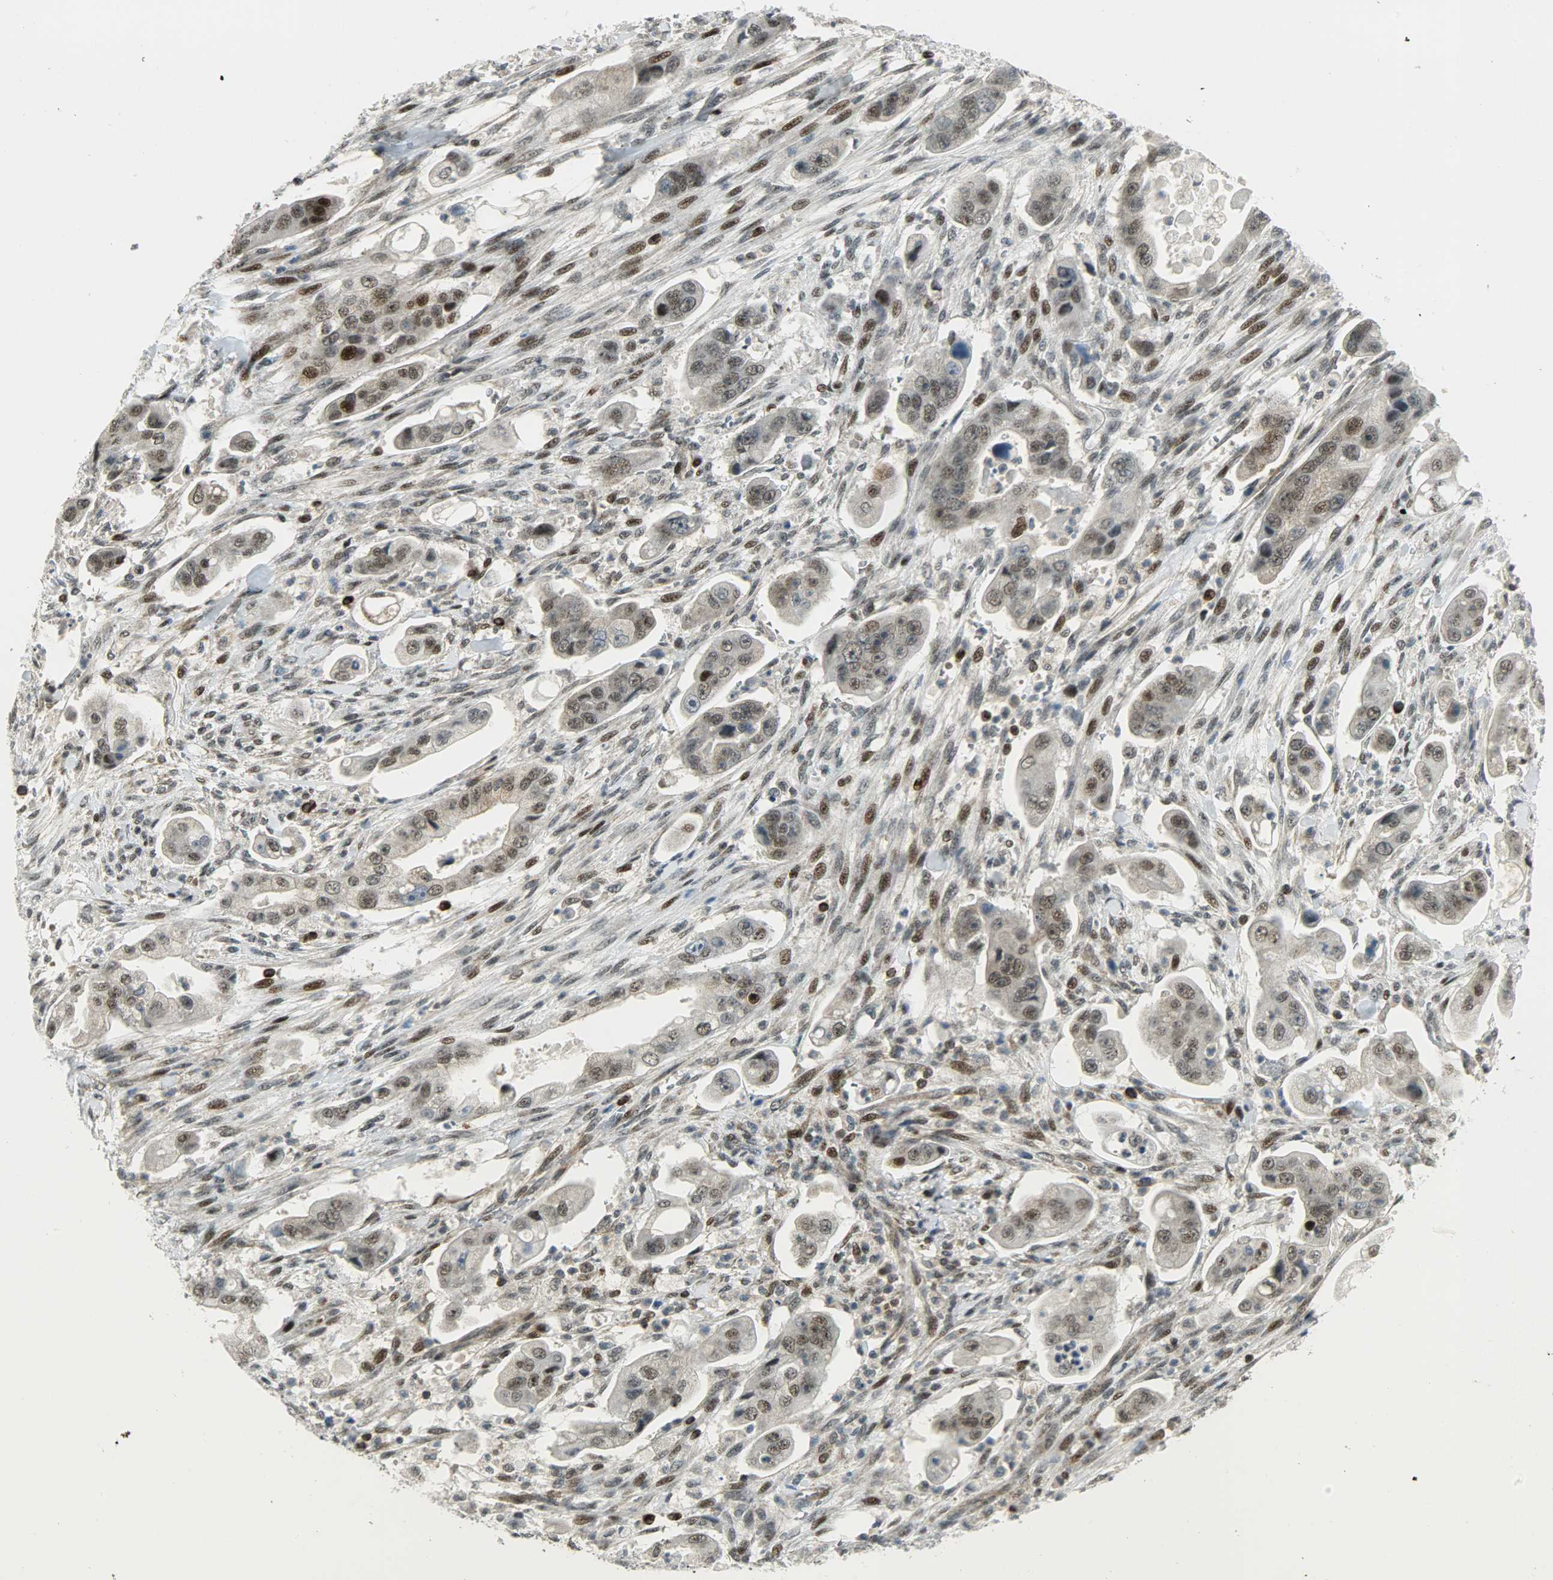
{"staining": {"intensity": "moderate", "quantity": "25%-75%", "location": "nuclear"}, "tissue": "stomach cancer", "cell_type": "Tumor cells", "image_type": "cancer", "snomed": [{"axis": "morphology", "description": "Adenocarcinoma, NOS"}, {"axis": "topography", "description": "Stomach"}], "caption": "Immunohistochemical staining of human stomach adenocarcinoma displays medium levels of moderate nuclear protein expression in approximately 25%-75% of tumor cells.", "gene": "IL15", "patient": {"sex": "male", "age": 62}}